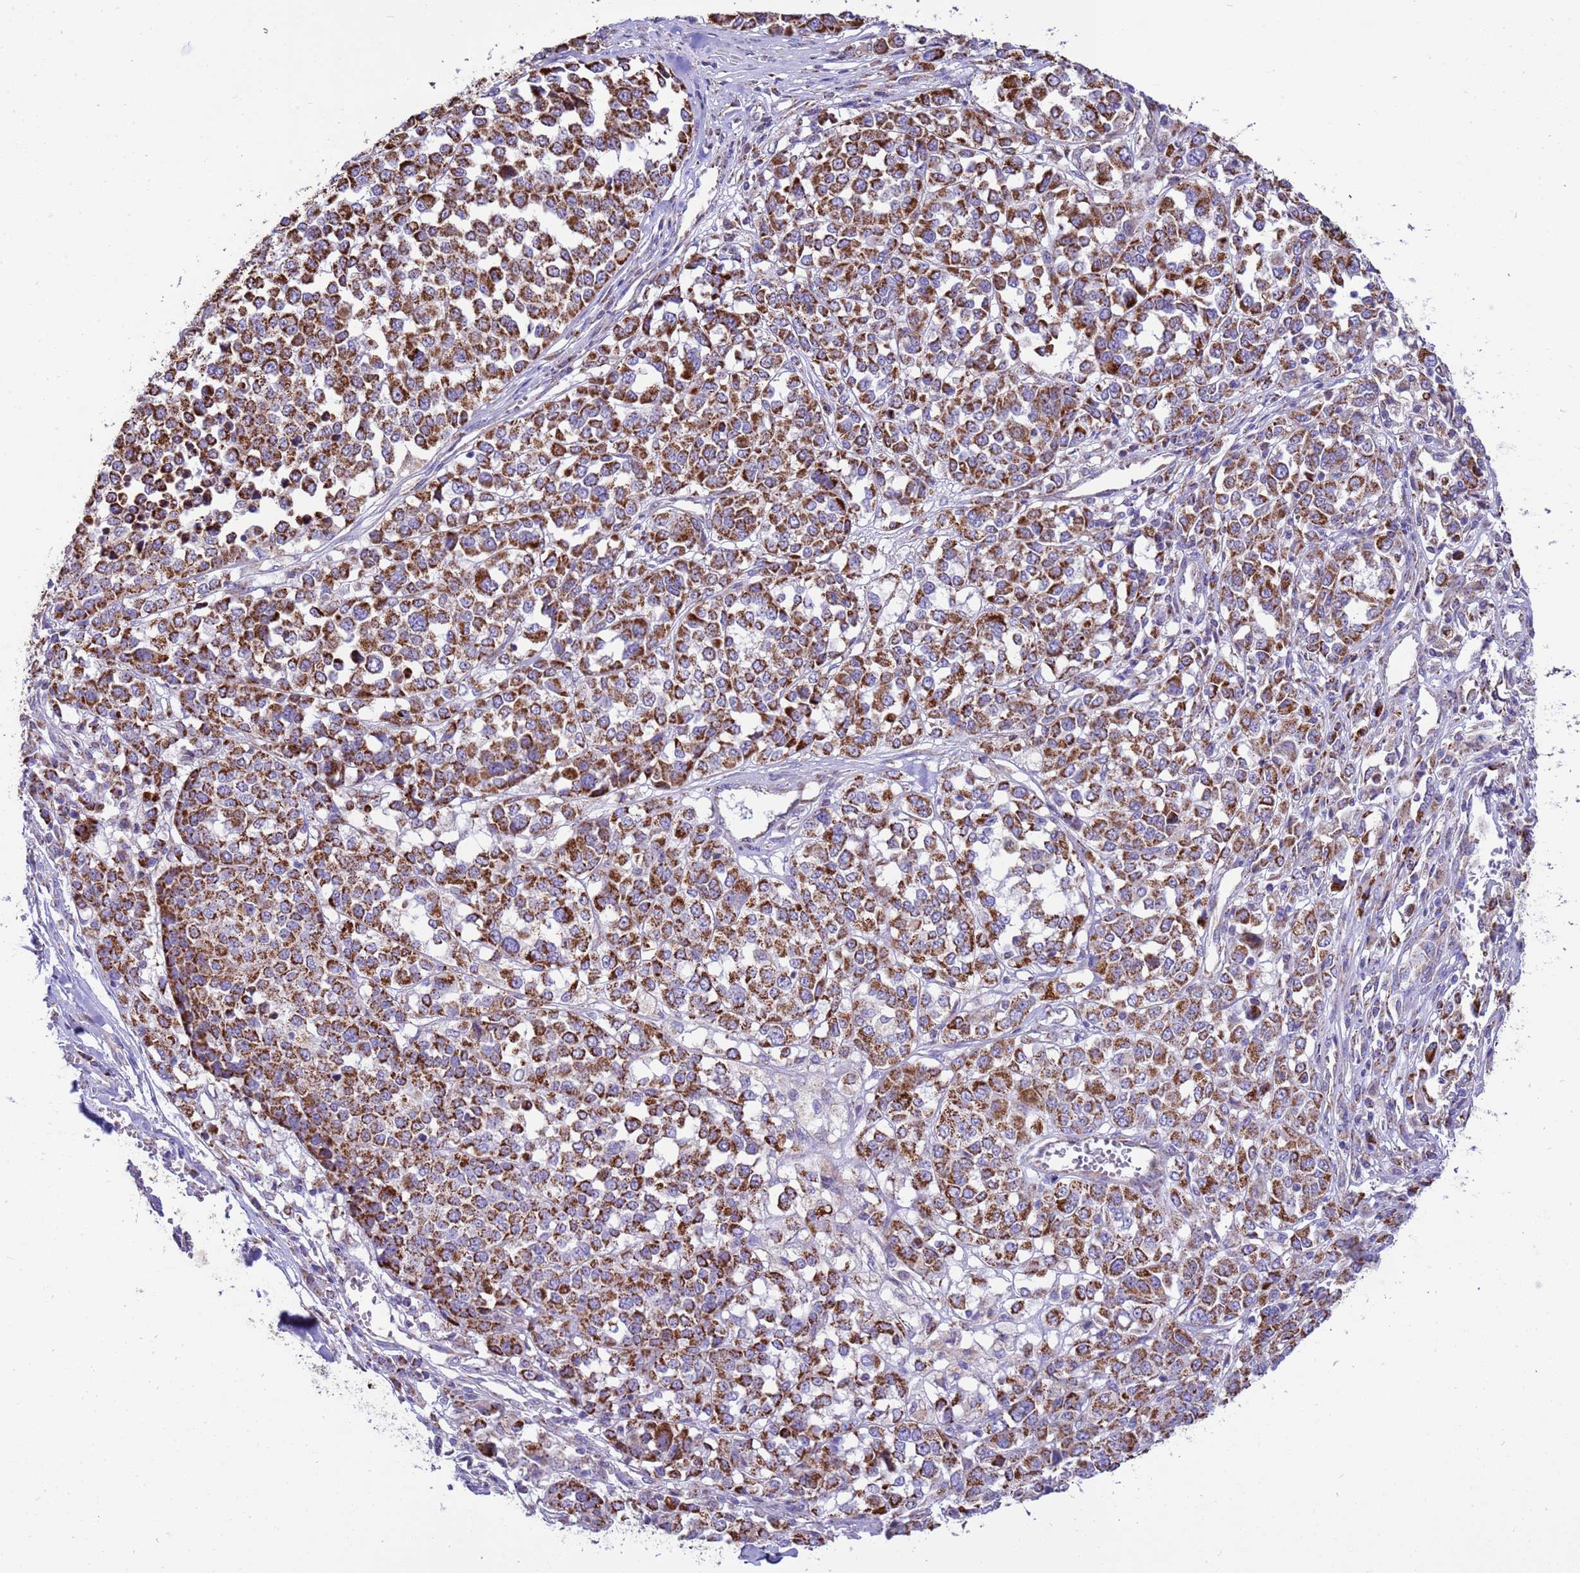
{"staining": {"intensity": "strong", "quantity": ">75%", "location": "cytoplasmic/membranous"}, "tissue": "melanoma", "cell_type": "Tumor cells", "image_type": "cancer", "snomed": [{"axis": "morphology", "description": "Malignant melanoma, Metastatic site"}, {"axis": "topography", "description": "Lymph node"}], "caption": "Strong cytoplasmic/membranous staining for a protein is identified in approximately >75% of tumor cells of malignant melanoma (metastatic site) using IHC.", "gene": "RNF165", "patient": {"sex": "male", "age": 44}}